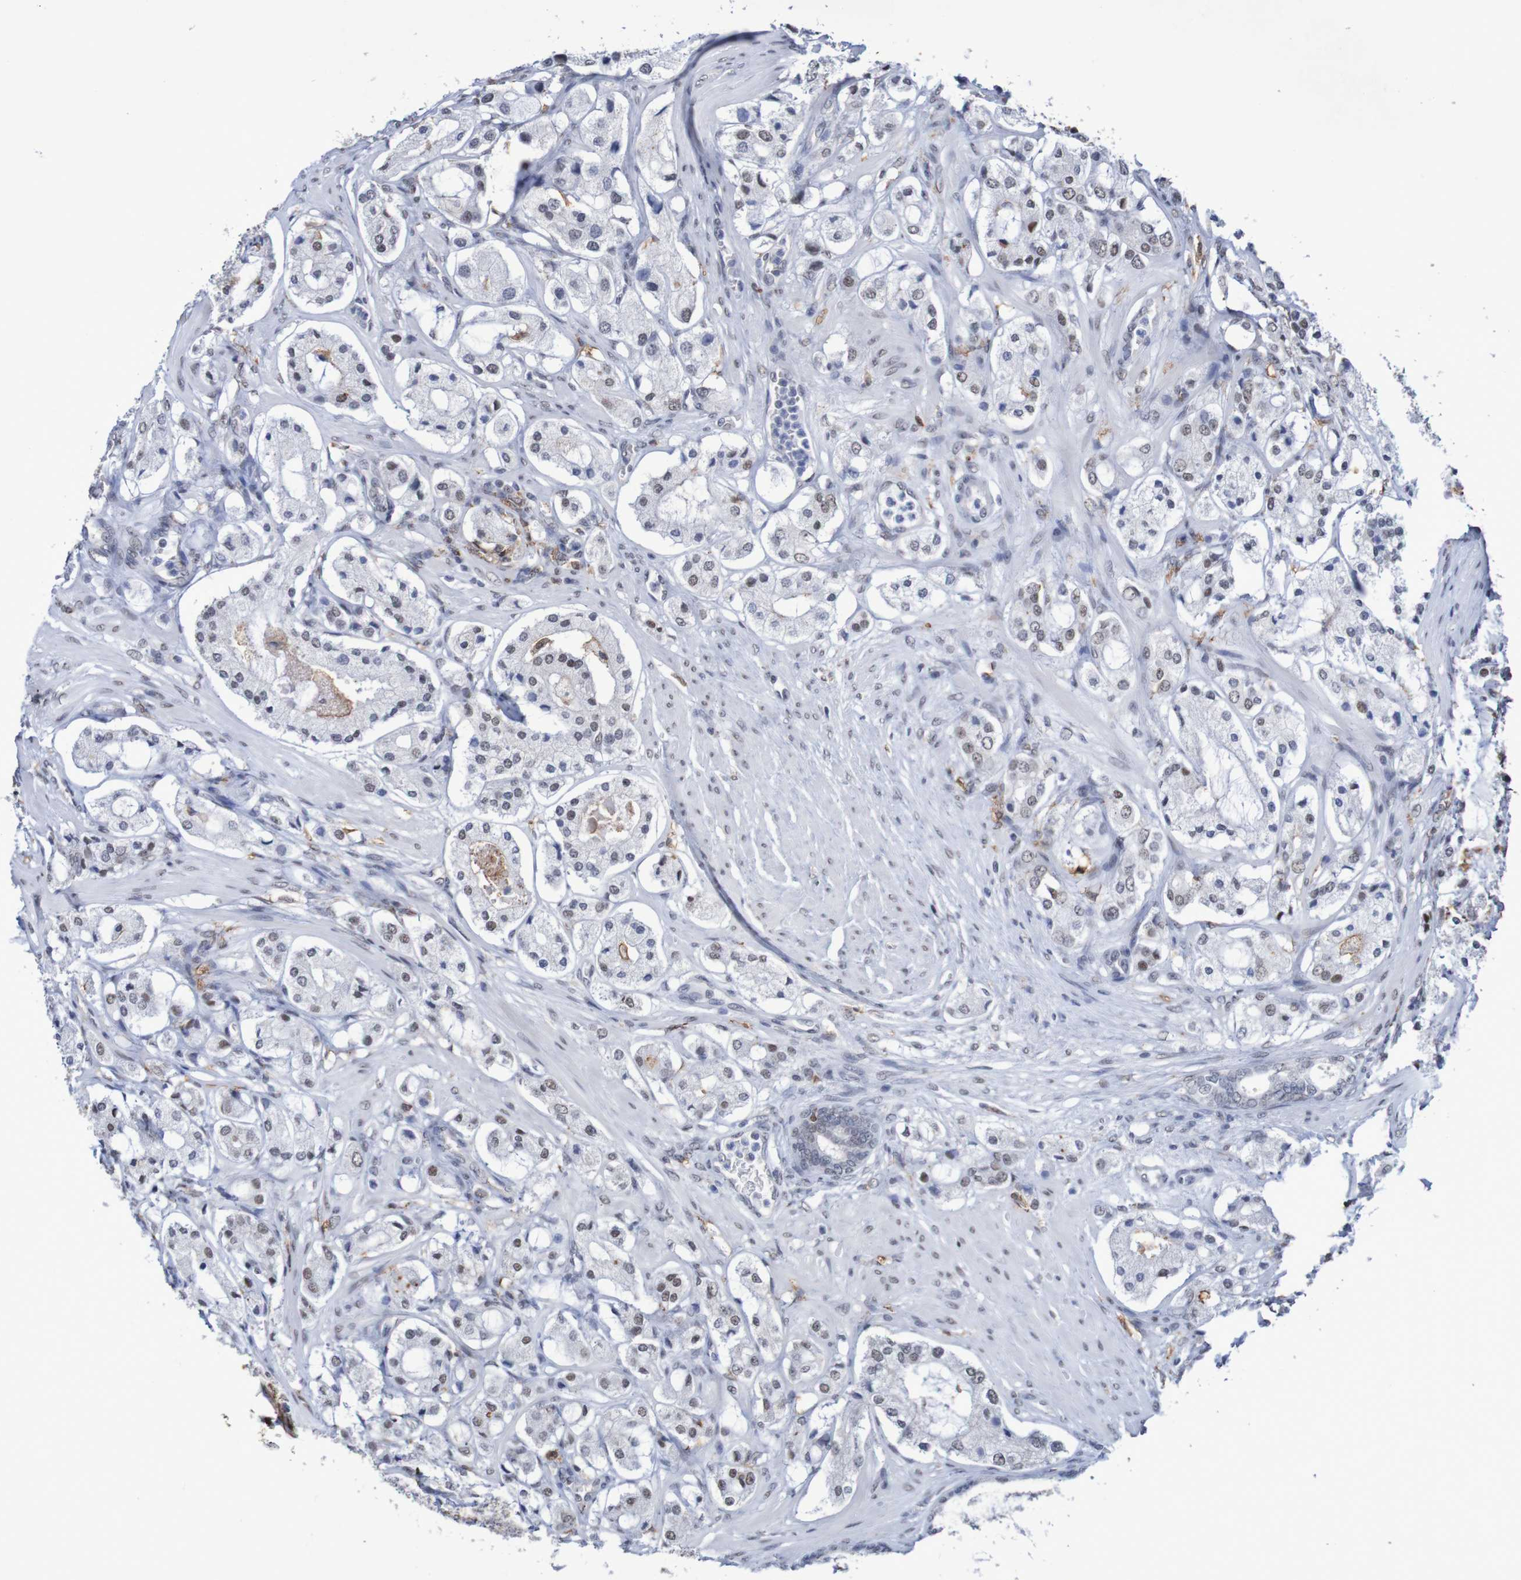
{"staining": {"intensity": "weak", "quantity": ">75%", "location": "nuclear"}, "tissue": "prostate cancer", "cell_type": "Tumor cells", "image_type": "cancer", "snomed": [{"axis": "morphology", "description": "Adenocarcinoma, High grade"}, {"axis": "topography", "description": "Prostate"}], "caption": "Immunohistochemistry (IHC) of high-grade adenocarcinoma (prostate) displays low levels of weak nuclear expression in about >75% of tumor cells. (brown staining indicates protein expression, while blue staining denotes nuclei).", "gene": "MRTFB", "patient": {"sex": "male", "age": 65}}